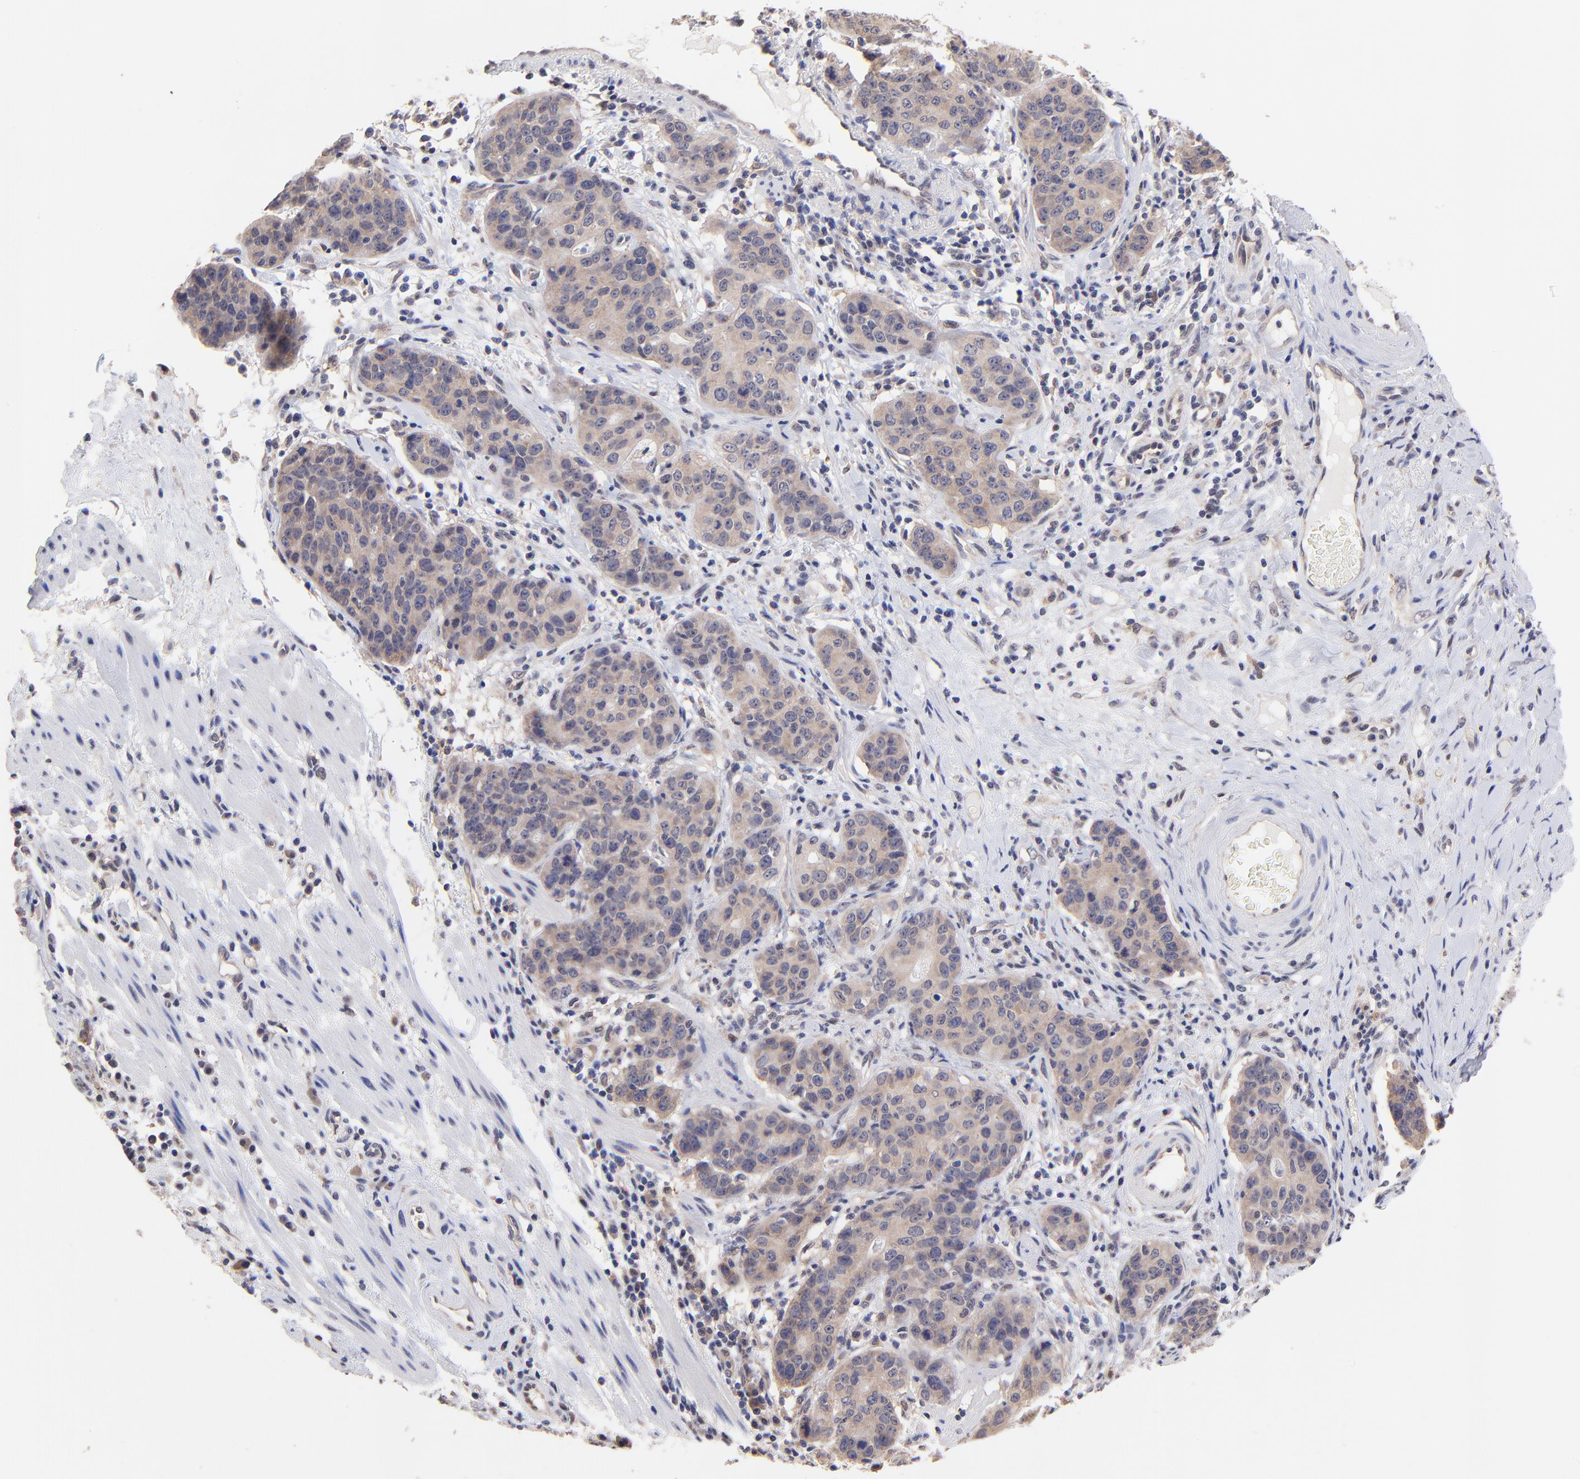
{"staining": {"intensity": "weak", "quantity": ">75%", "location": "cytoplasmic/membranous"}, "tissue": "stomach cancer", "cell_type": "Tumor cells", "image_type": "cancer", "snomed": [{"axis": "morphology", "description": "Adenocarcinoma, NOS"}, {"axis": "topography", "description": "Esophagus"}, {"axis": "topography", "description": "Stomach"}], "caption": "Human stomach cancer stained with a brown dye shows weak cytoplasmic/membranous positive expression in approximately >75% of tumor cells.", "gene": "ZNF747", "patient": {"sex": "male", "age": 74}}